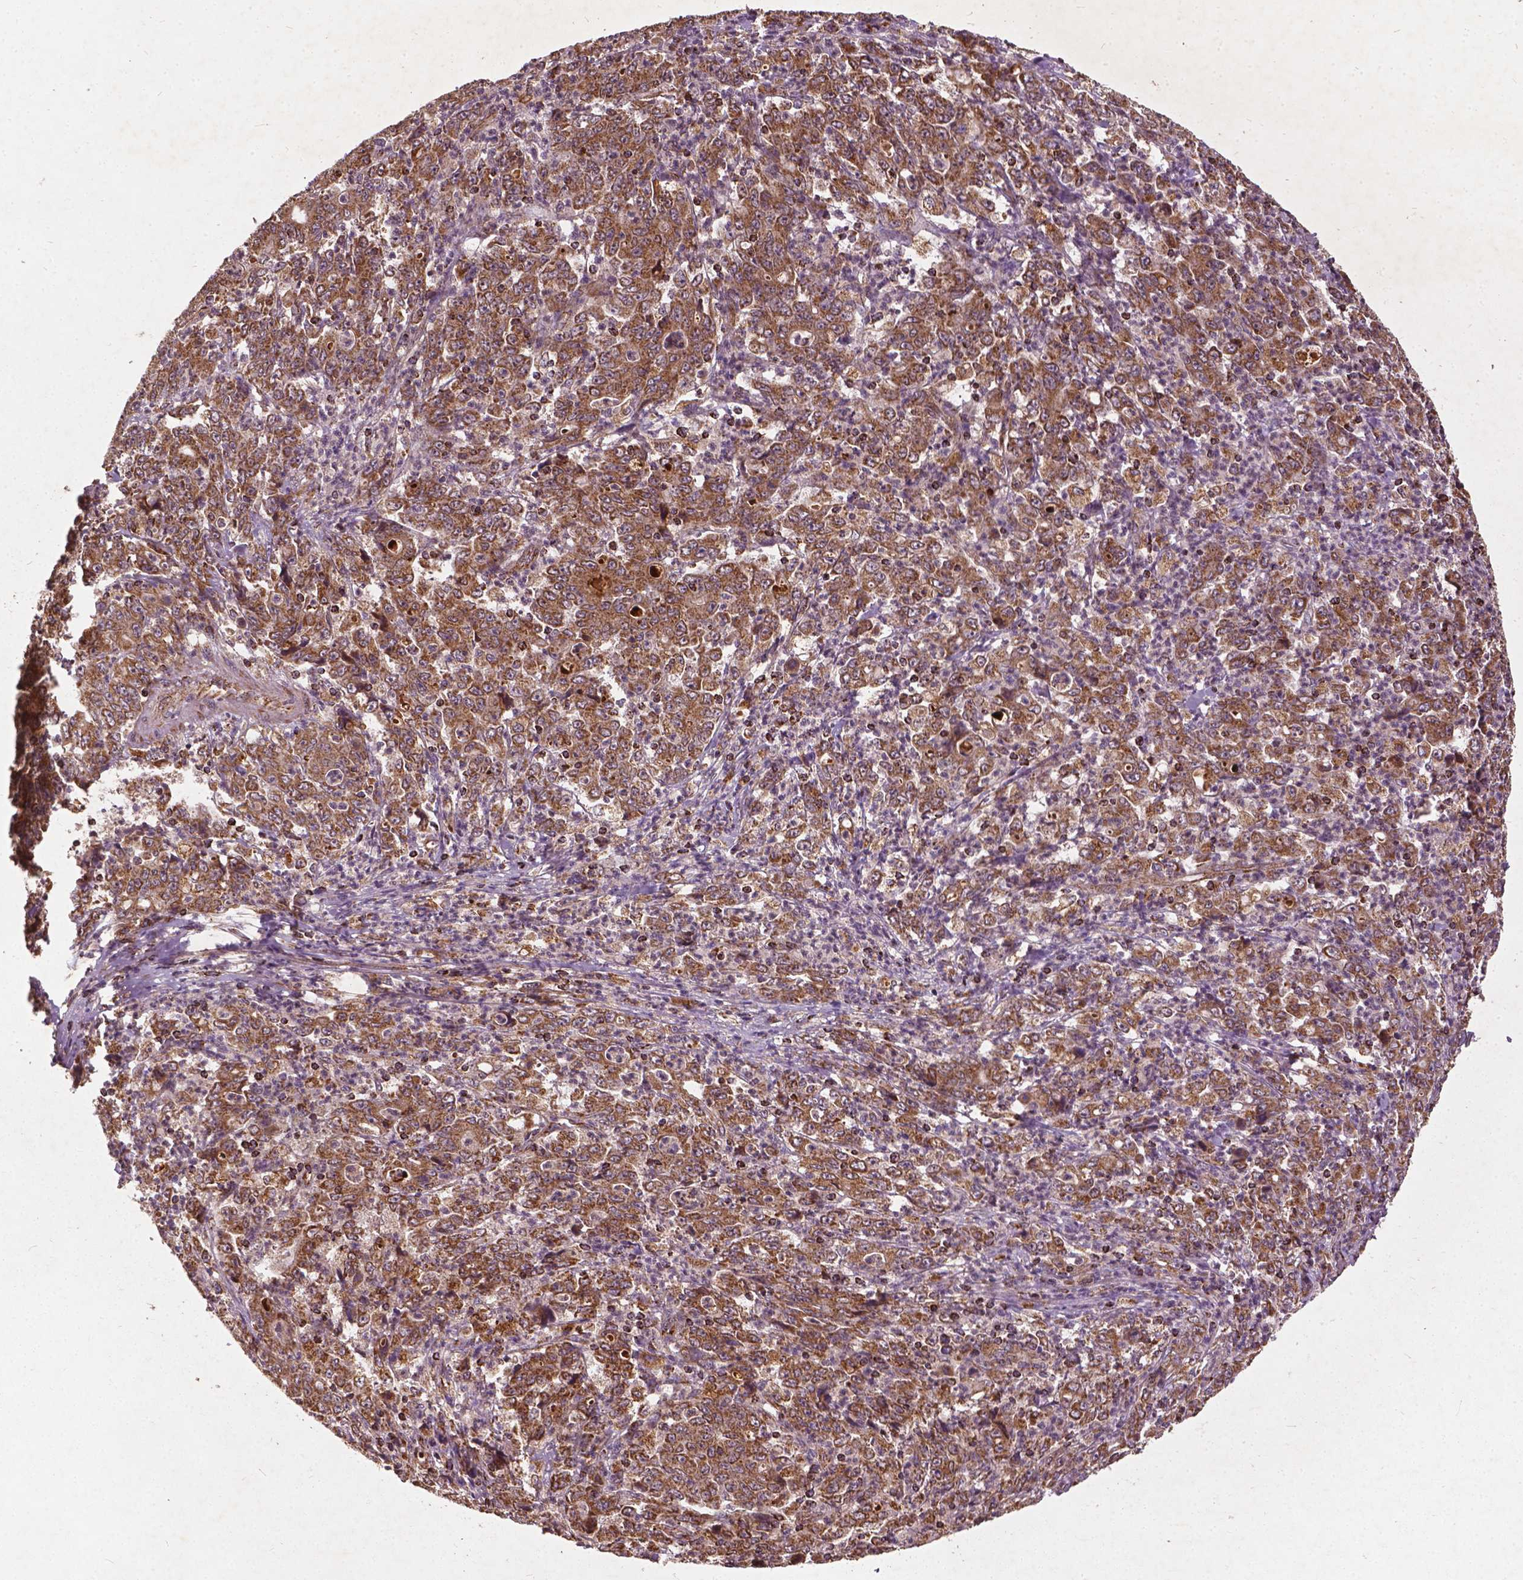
{"staining": {"intensity": "moderate", "quantity": ">75%", "location": "cytoplasmic/membranous"}, "tissue": "stomach cancer", "cell_type": "Tumor cells", "image_type": "cancer", "snomed": [{"axis": "morphology", "description": "Adenocarcinoma, NOS"}, {"axis": "topography", "description": "Stomach, lower"}], "caption": "Protein expression by immunohistochemistry (IHC) shows moderate cytoplasmic/membranous positivity in about >75% of tumor cells in stomach cancer.", "gene": "UBXN2A", "patient": {"sex": "female", "age": 71}}